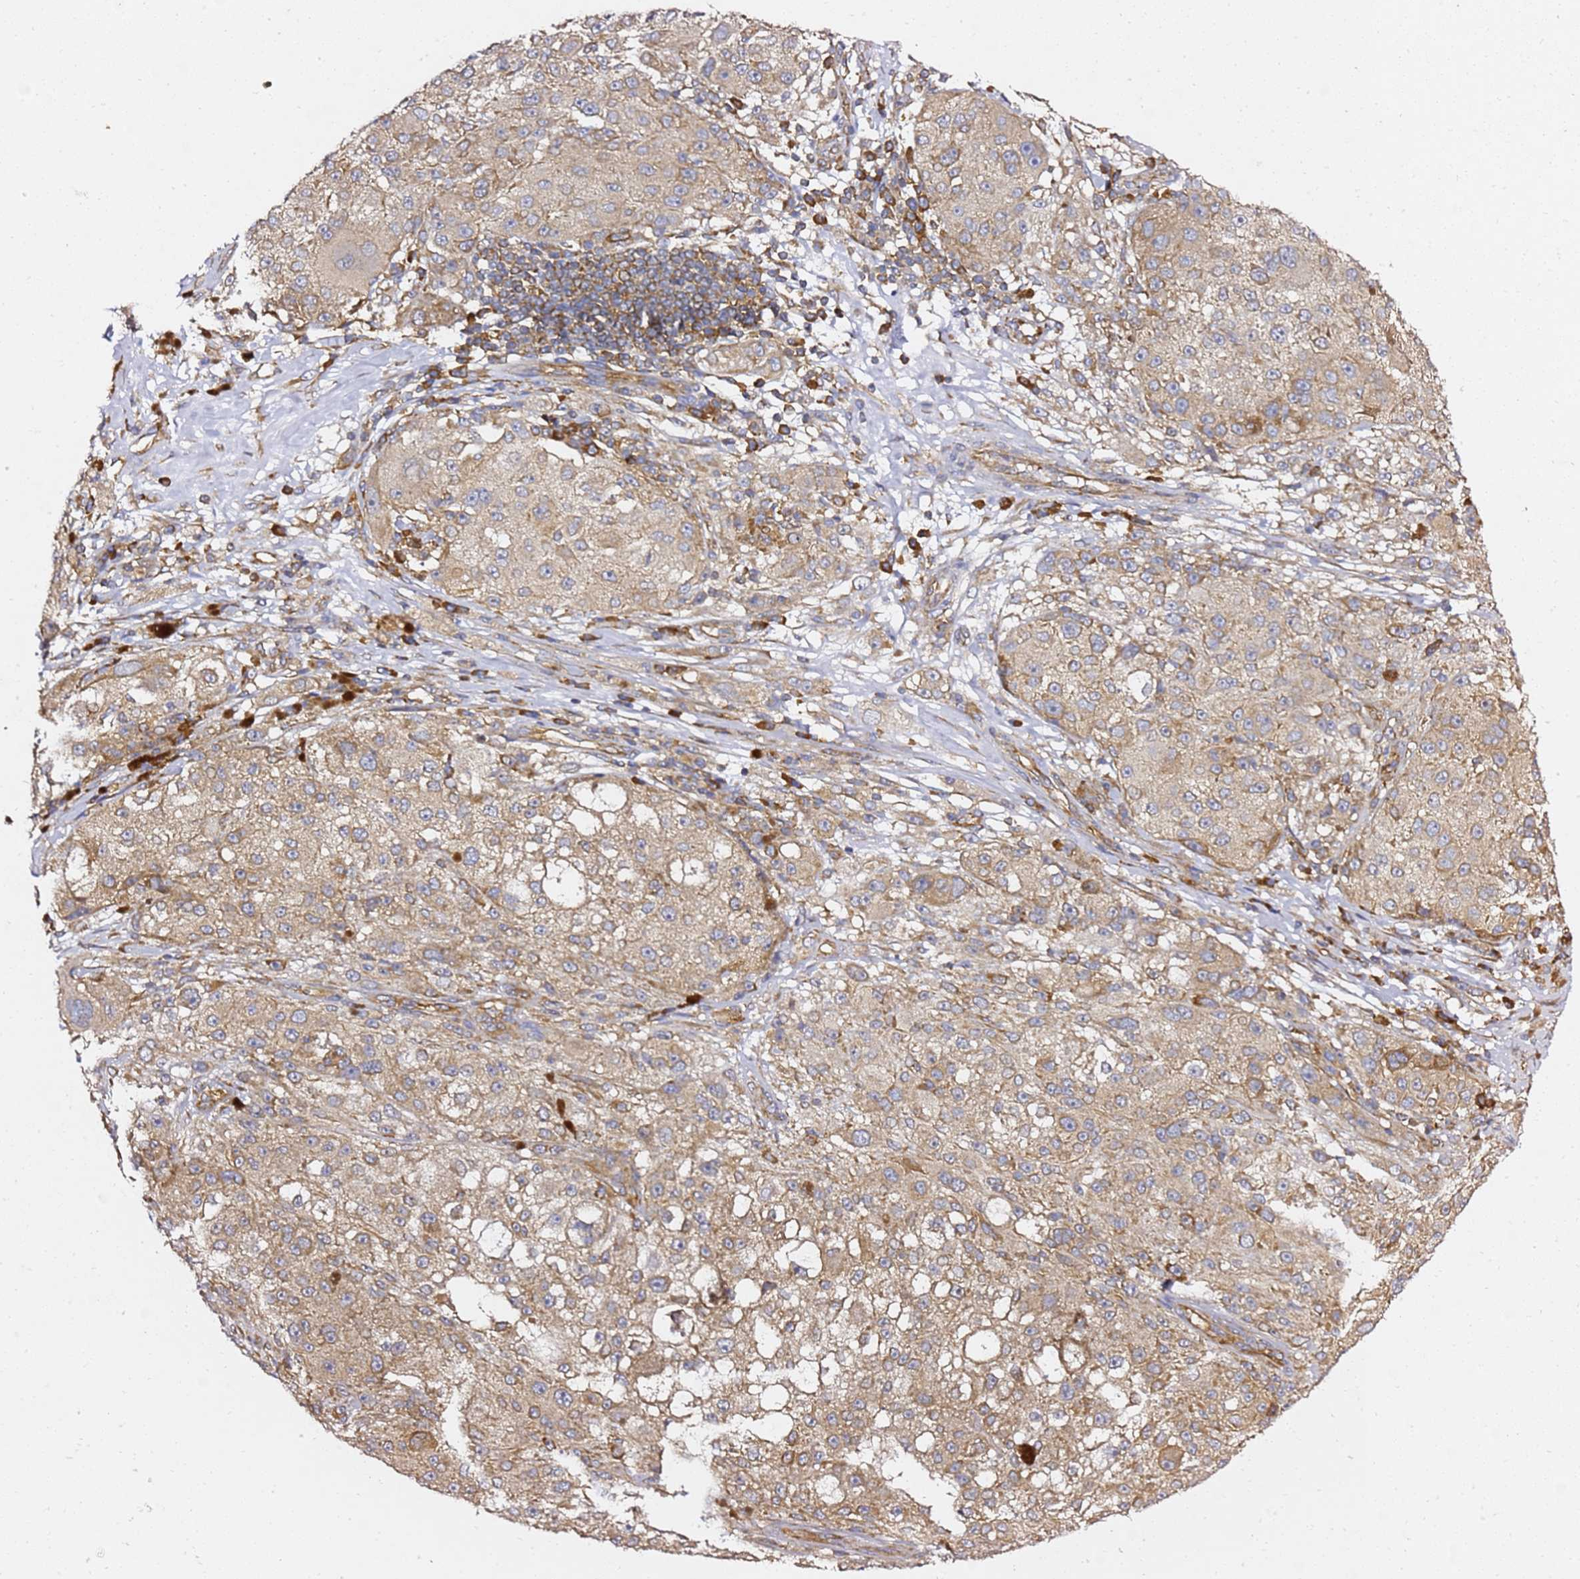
{"staining": {"intensity": "weak", "quantity": ">75%", "location": "cytoplasmic/membranous"}, "tissue": "melanoma", "cell_type": "Tumor cells", "image_type": "cancer", "snomed": [{"axis": "morphology", "description": "Necrosis, NOS"}, {"axis": "morphology", "description": "Malignant melanoma, NOS"}, {"axis": "topography", "description": "Skin"}], "caption": "Immunohistochemistry of human melanoma displays low levels of weak cytoplasmic/membranous expression in about >75% of tumor cells. The protein of interest is stained brown, and the nuclei are stained in blue (DAB (3,3'-diaminobenzidine) IHC with brightfield microscopy, high magnification).", "gene": "TPST1", "patient": {"sex": "female", "age": 87}}